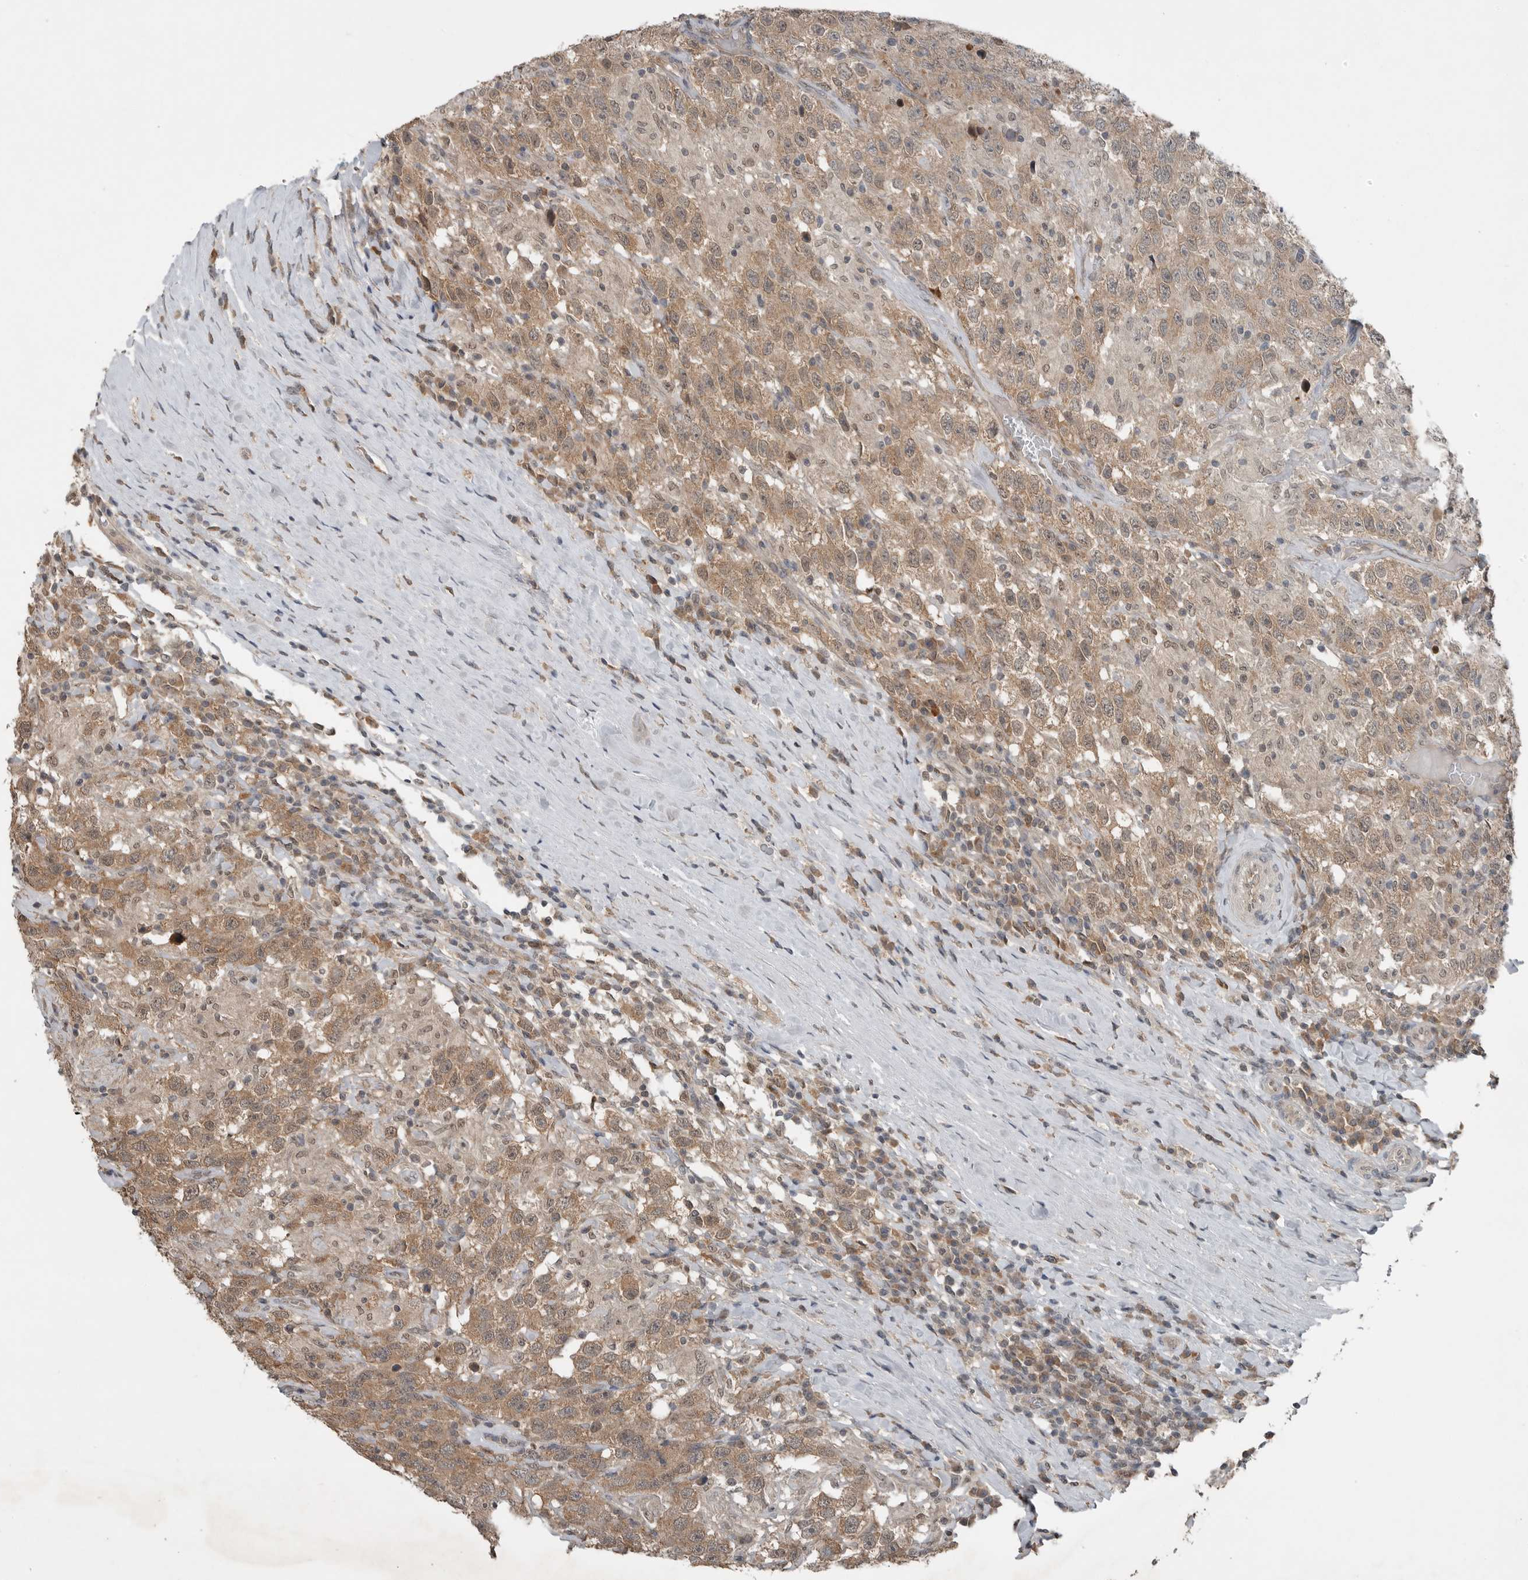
{"staining": {"intensity": "moderate", "quantity": ">75%", "location": "cytoplasmic/membranous,nuclear"}, "tissue": "testis cancer", "cell_type": "Tumor cells", "image_type": "cancer", "snomed": [{"axis": "morphology", "description": "Seminoma, NOS"}, {"axis": "topography", "description": "Testis"}], "caption": "Protein positivity by immunohistochemistry displays moderate cytoplasmic/membranous and nuclear staining in about >75% of tumor cells in testis cancer. Immunohistochemistry (ihc) stains the protein of interest in brown and the nuclei are stained blue.", "gene": "MFAP3L", "patient": {"sex": "male", "age": 41}}